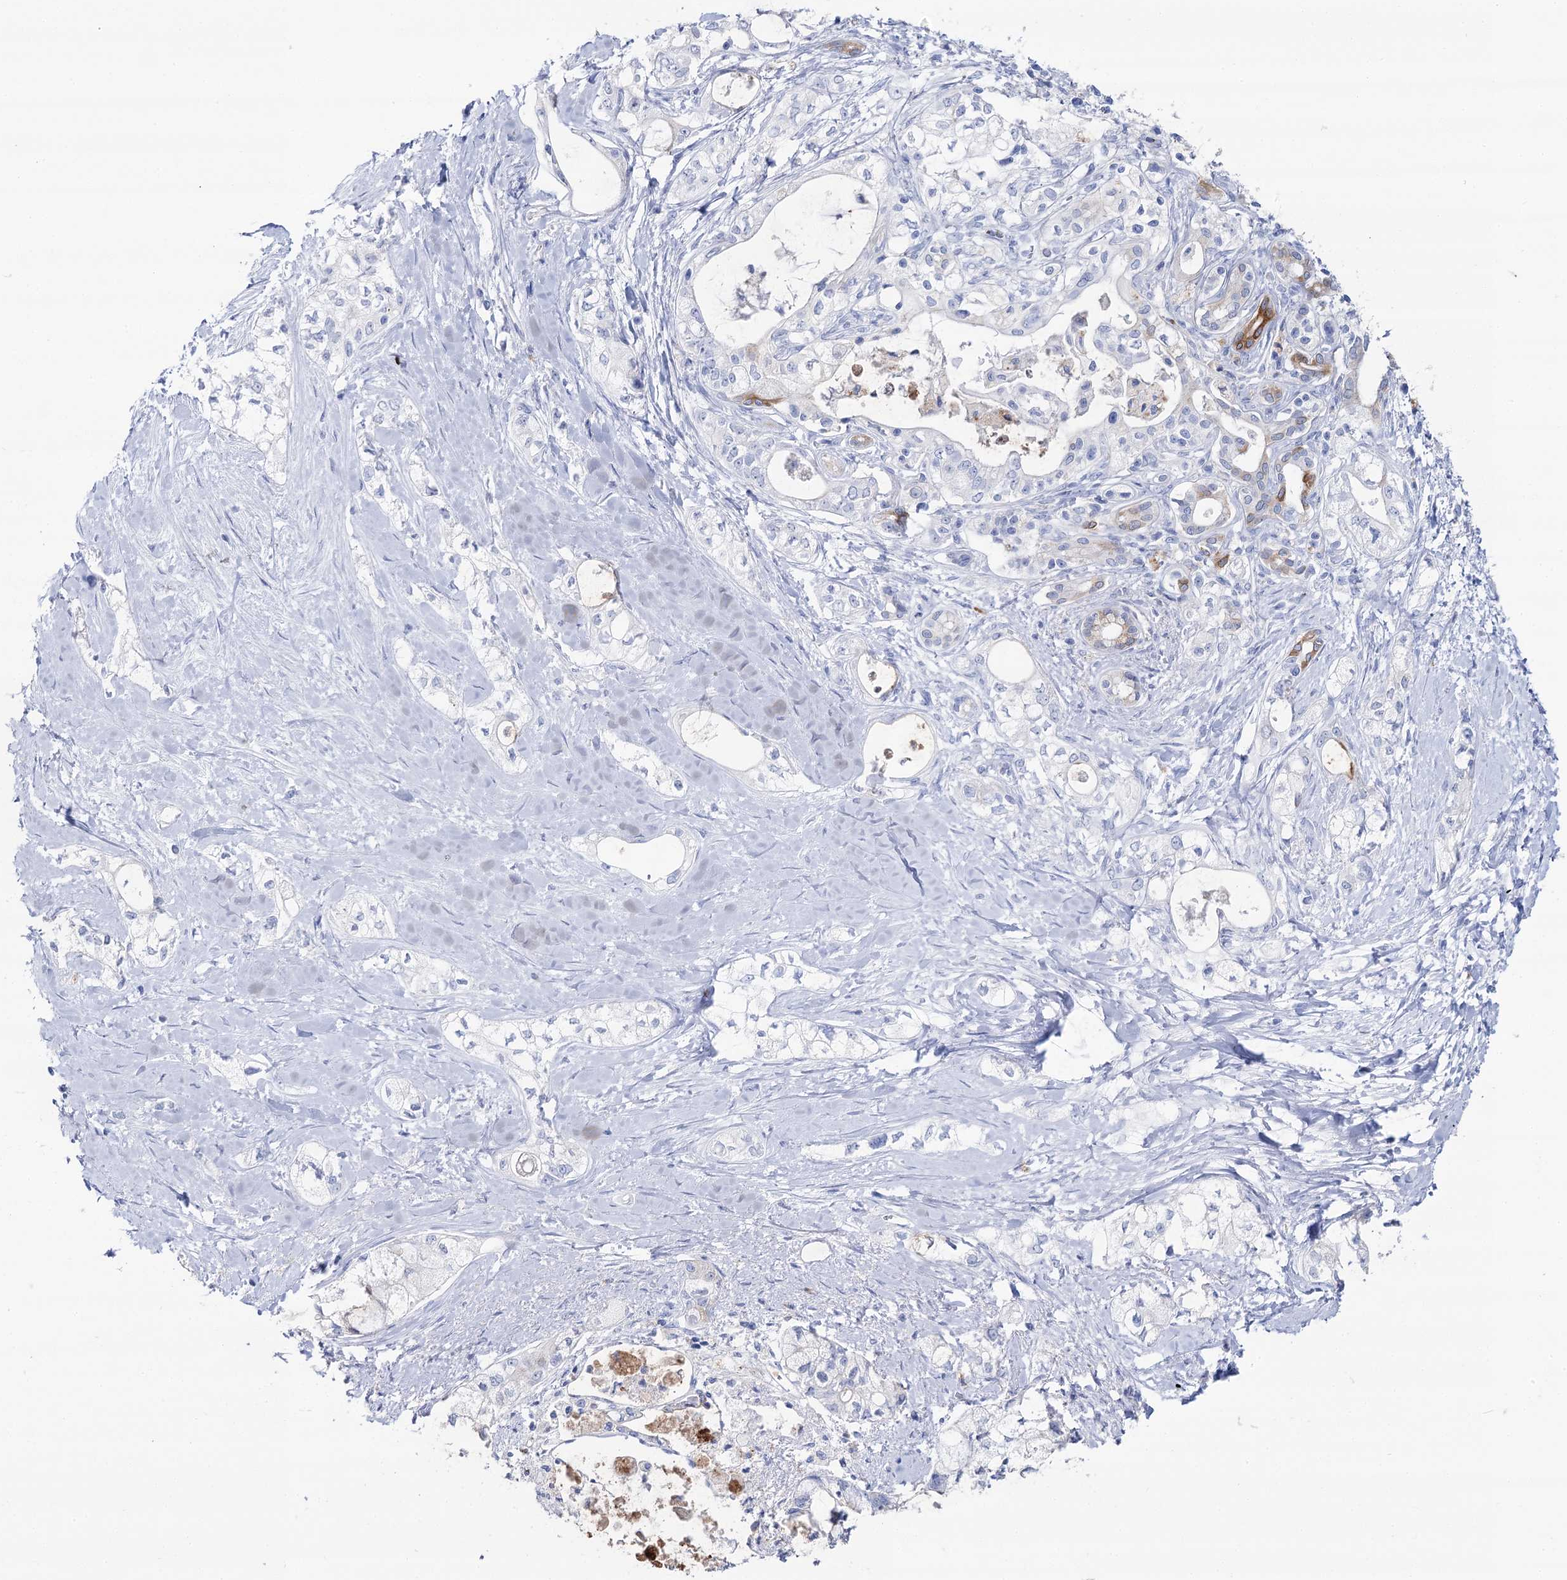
{"staining": {"intensity": "negative", "quantity": "none", "location": "none"}, "tissue": "pancreatic cancer", "cell_type": "Tumor cells", "image_type": "cancer", "snomed": [{"axis": "morphology", "description": "Adenocarcinoma, NOS"}, {"axis": "topography", "description": "Pancreas"}], "caption": "DAB (3,3'-diaminobenzidine) immunohistochemical staining of pancreatic cancer (adenocarcinoma) reveals no significant positivity in tumor cells.", "gene": "SLC3A1", "patient": {"sex": "male", "age": 70}}